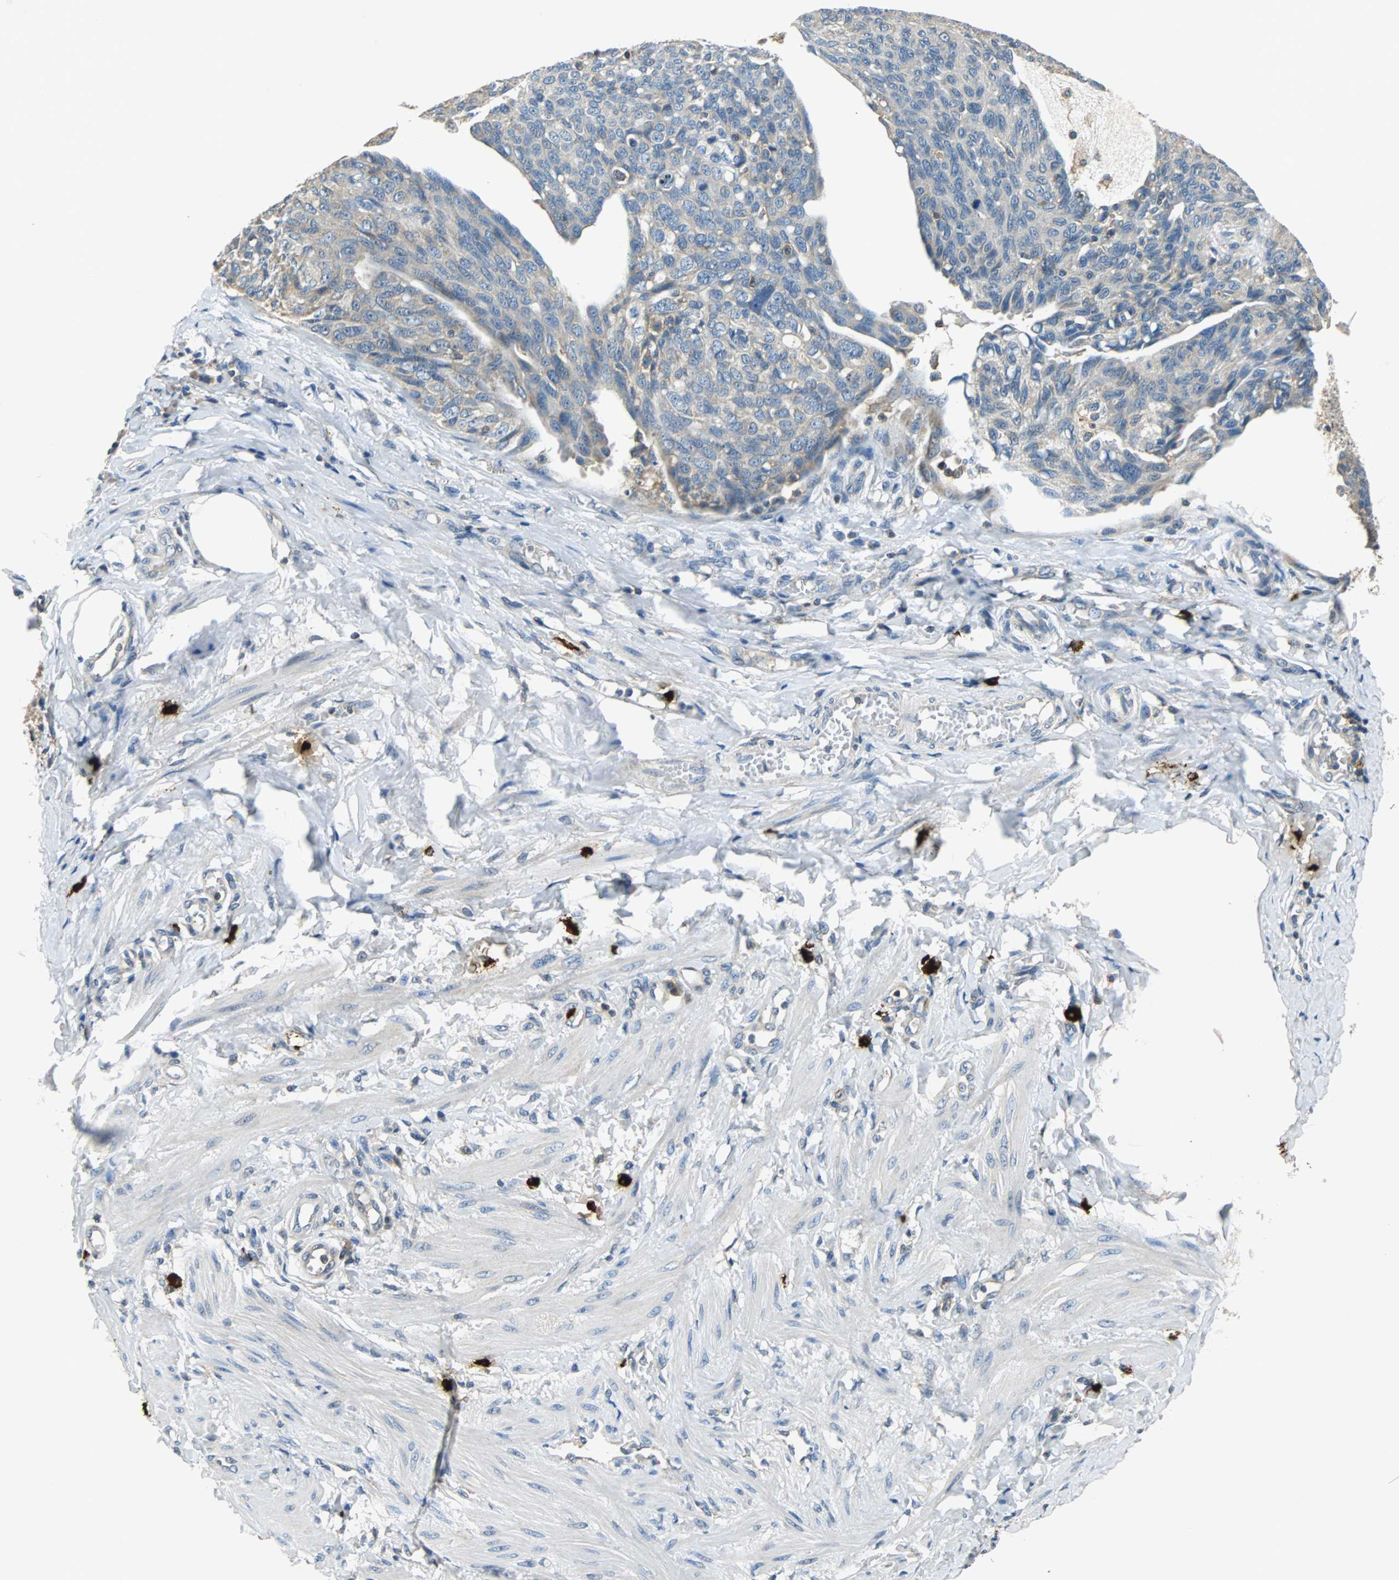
{"staining": {"intensity": "weak", "quantity": ">75%", "location": "cytoplasmic/membranous"}, "tissue": "ovarian cancer", "cell_type": "Tumor cells", "image_type": "cancer", "snomed": [{"axis": "morphology", "description": "Carcinoma, endometroid"}, {"axis": "topography", "description": "Ovary"}], "caption": "Human ovarian cancer (endometroid carcinoma) stained with a protein marker displays weak staining in tumor cells.", "gene": "CPA3", "patient": {"sex": "female", "age": 60}}